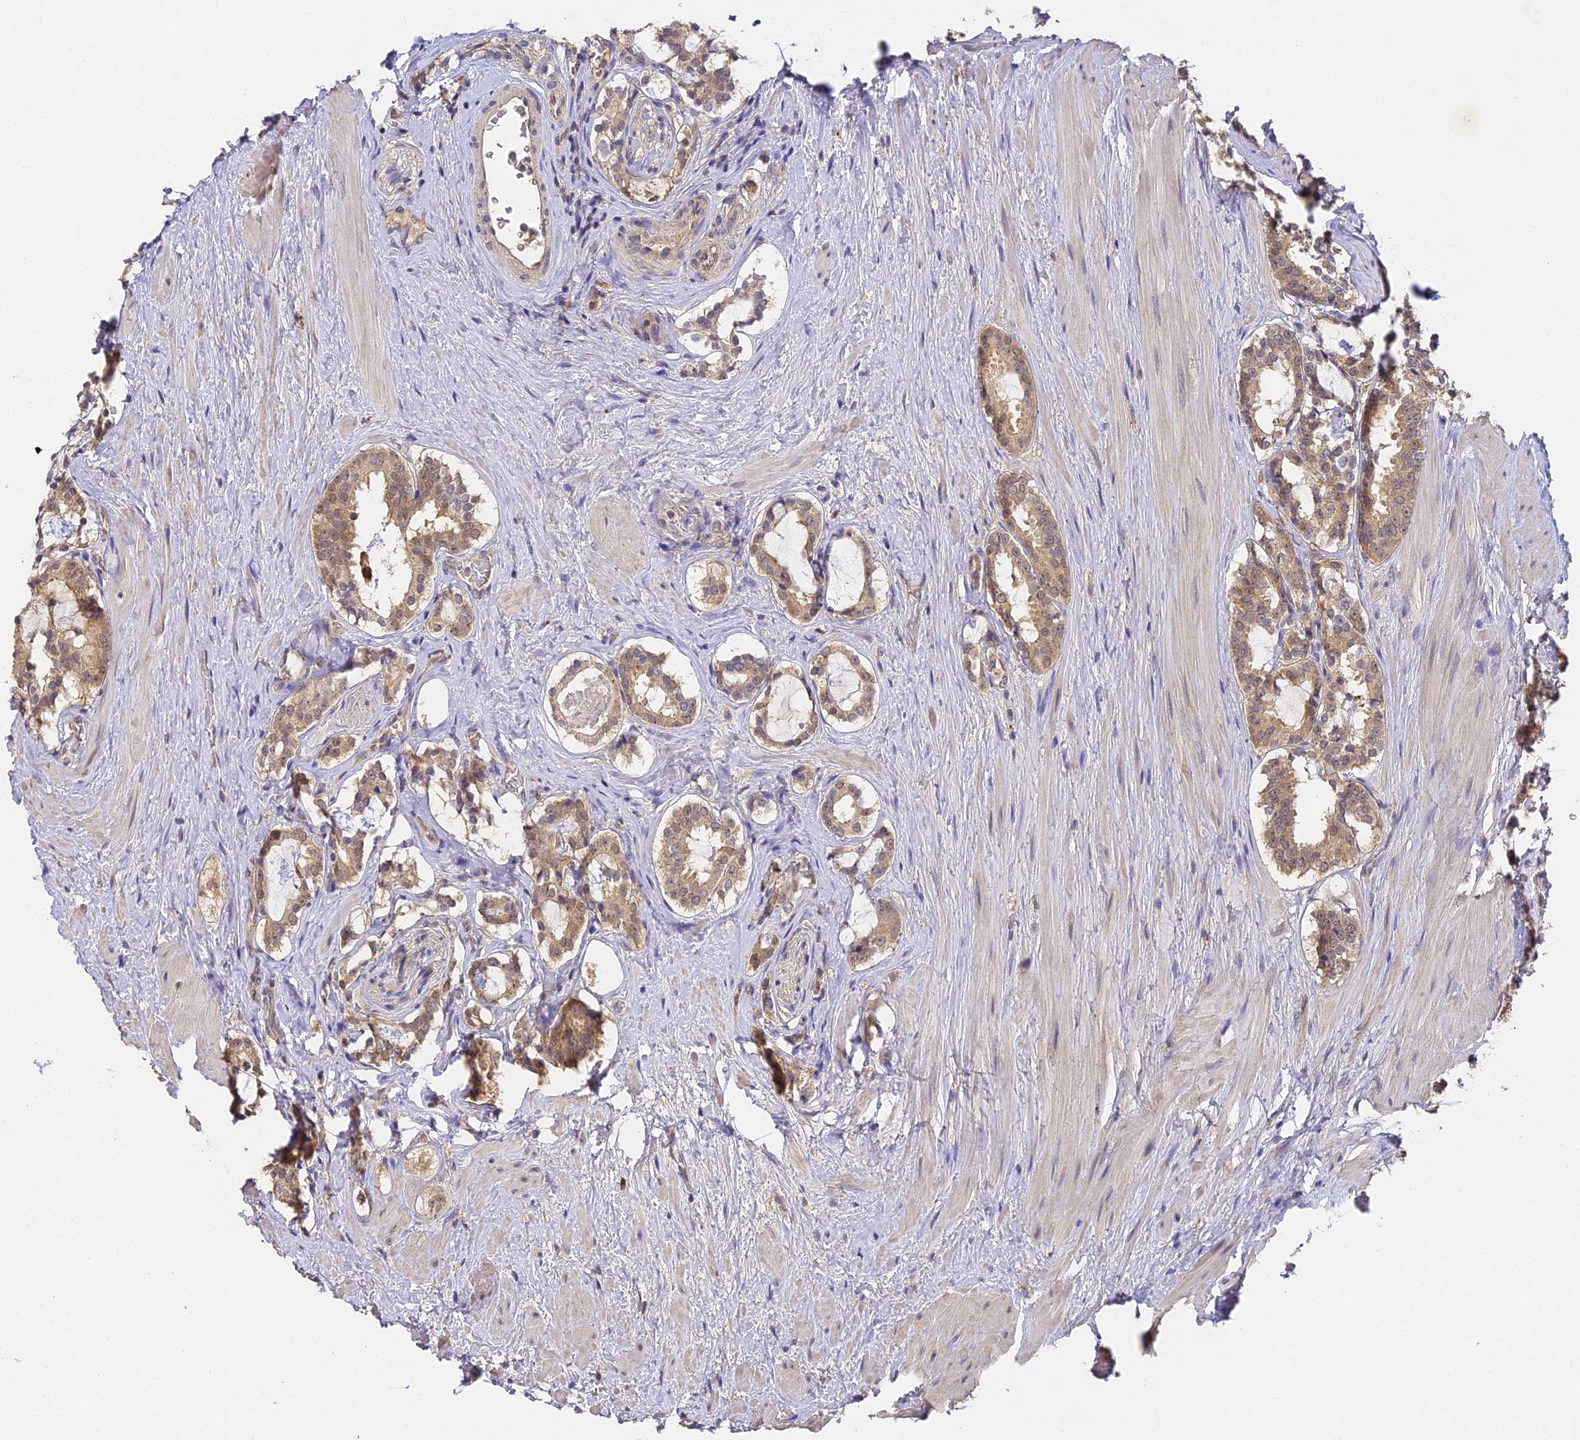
{"staining": {"intensity": "moderate", "quantity": ">75%", "location": "cytoplasmic/membranous"}, "tissue": "prostate cancer", "cell_type": "Tumor cells", "image_type": "cancer", "snomed": [{"axis": "morphology", "description": "Adenocarcinoma, High grade"}, {"axis": "topography", "description": "Prostate"}], "caption": "The histopathology image shows immunohistochemical staining of high-grade adenocarcinoma (prostate). There is moderate cytoplasmic/membranous positivity is seen in approximately >75% of tumor cells.", "gene": "YAE1", "patient": {"sex": "male", "age": 58}}